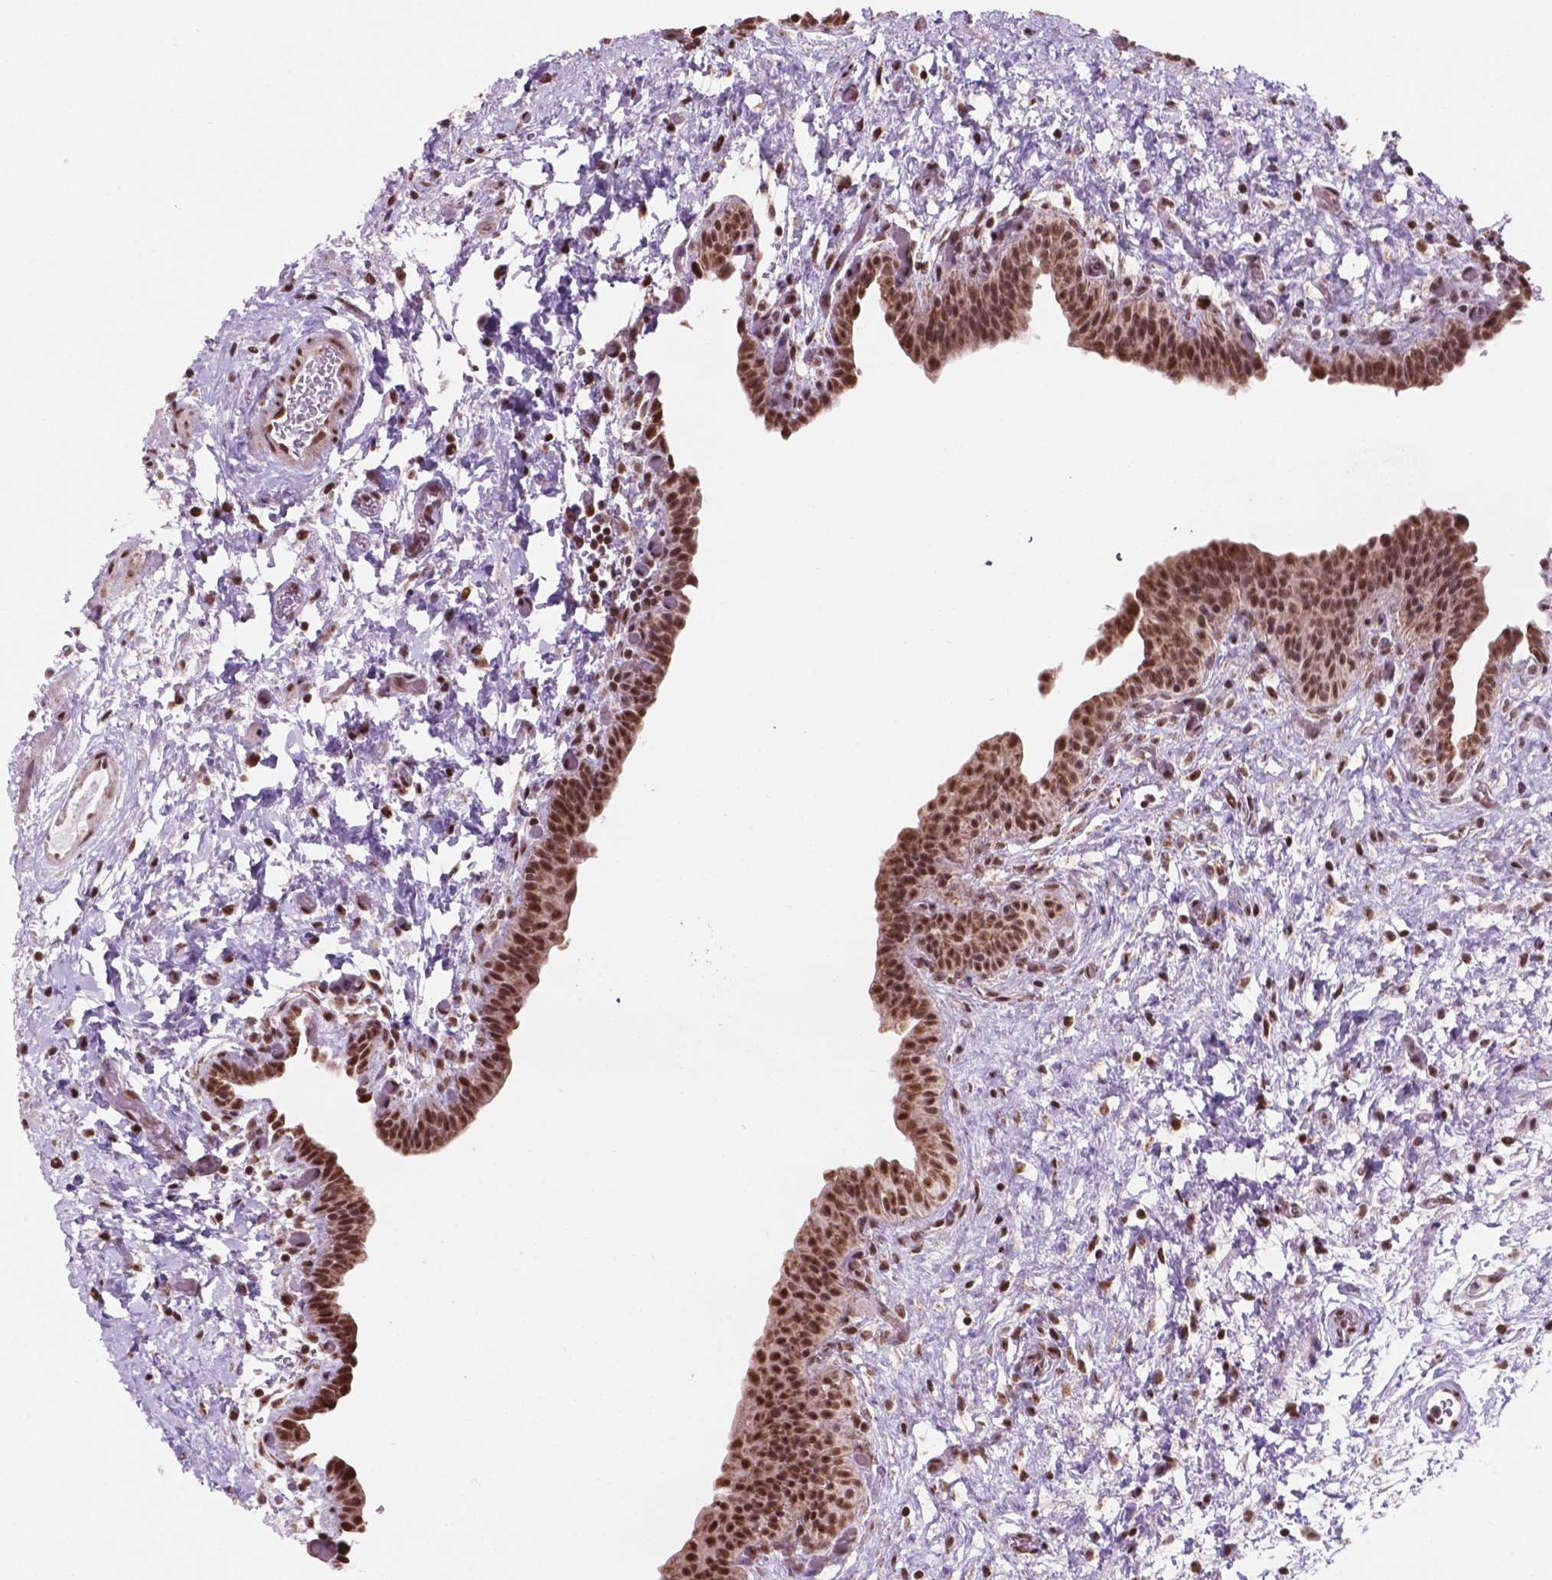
{"staining": {"intensity": "strong", "quantity": ">75%", "location": "cytoplasmic/membranous,nuclear"}, "tissue": "urinary bladder", "cell_type": "Urothelial cells", "image_type": "normal", "snomed": [{"axis": "morphology", "description": "Normal tissue, NOS"}, {"axis": "topography", "description": "Urinary bladder"}], "caption": "Benign urinary bladder shows strong cytoplasmic/membranous,nuclear staining in approximately >75% of urothelial cells.", "gene": "NDUFA10", "patient": {"sex": "male", "age": 69}}